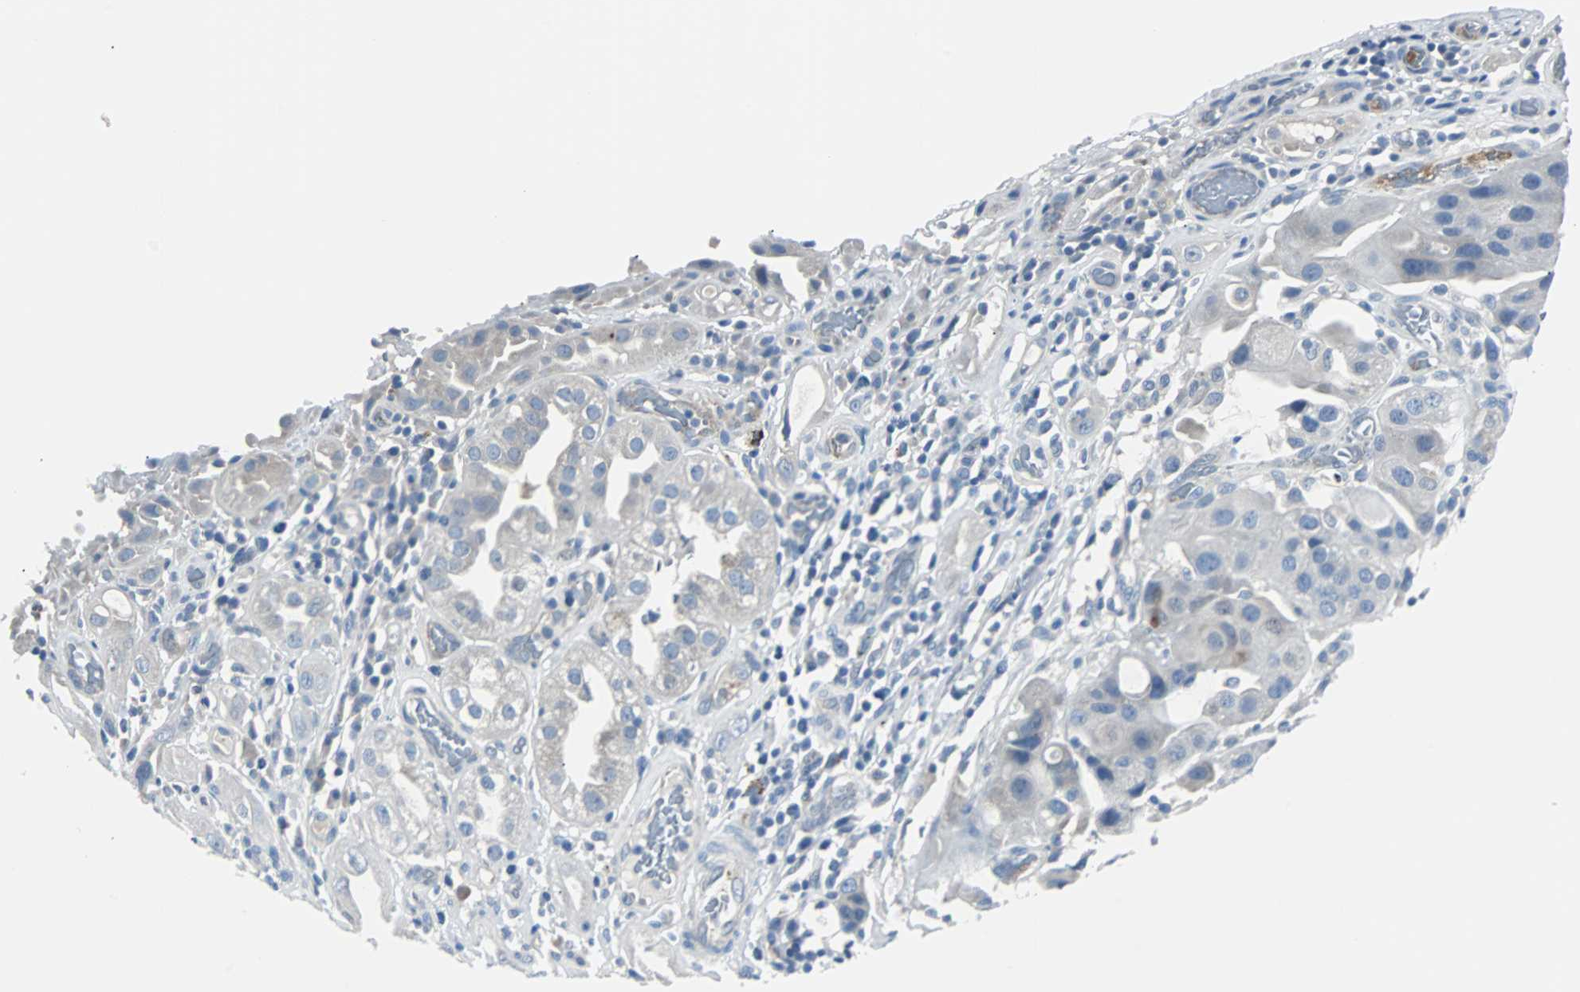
{"staining": {"intensity": "weak", "quantity": "<25%", "location": "cytoplasmic/membranous"}, "tissue": "urothelial cancer", "cell_type": "Tumor cells", "image_type": "cancer", "snomed": [{"axis": "morphology", "description": "Urothelial carcinoma, High grade"}, {"axis": "topography", "description": "Urinary bladder"}], "caption": "Immunohistochemistry image of neoplastic tissue: urothelial cancer stained with DAB (3,3'-diaminobenzidine) demonstrates no significant protein positivity in tumor cells.", "gene": "RASA1", "patient": {"sex": "female", "age": 64}}